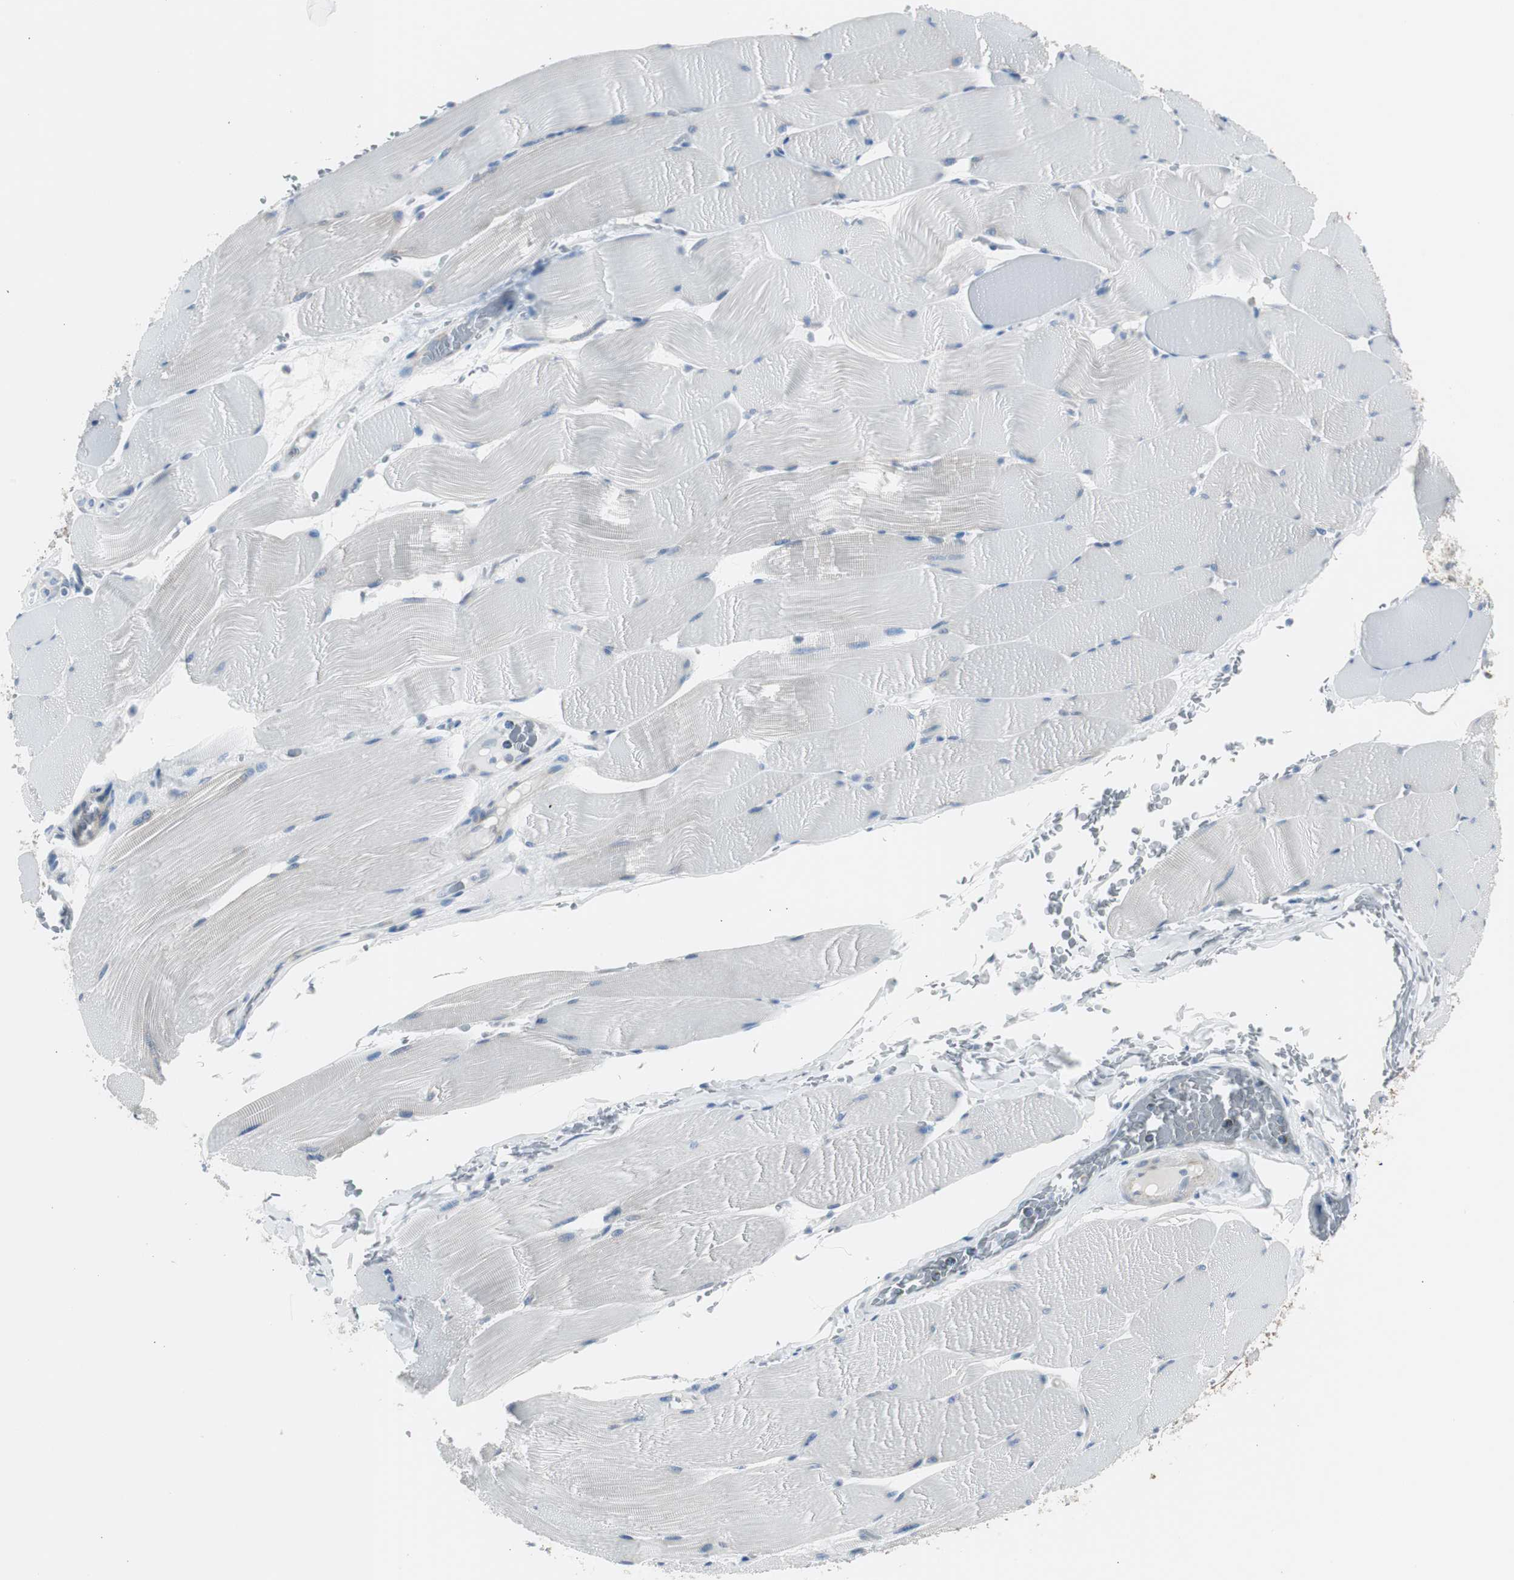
{"staining": {"intensity": "negative", "quantity": "none", "location": "none"}, "tissue": "skeletal muscle", "cell_type": "Myocytes", "image_type": "normal", "snomed": [{"axis": "morphology", "description": "Normal tissue, NOS"}, {"axis": "topography", "description": "Skeletal muscle"}], "caption": "An immunohistochemistry micrograph of unremarkable skeletal muscle is shown. There is no staining in myocytes of skeletal muscle. (Immunohistochemistry (ihc), brightfield microscopy, high magnification).", "gene": "RPS12", "patient": {"sex": "male", "age": 62}}